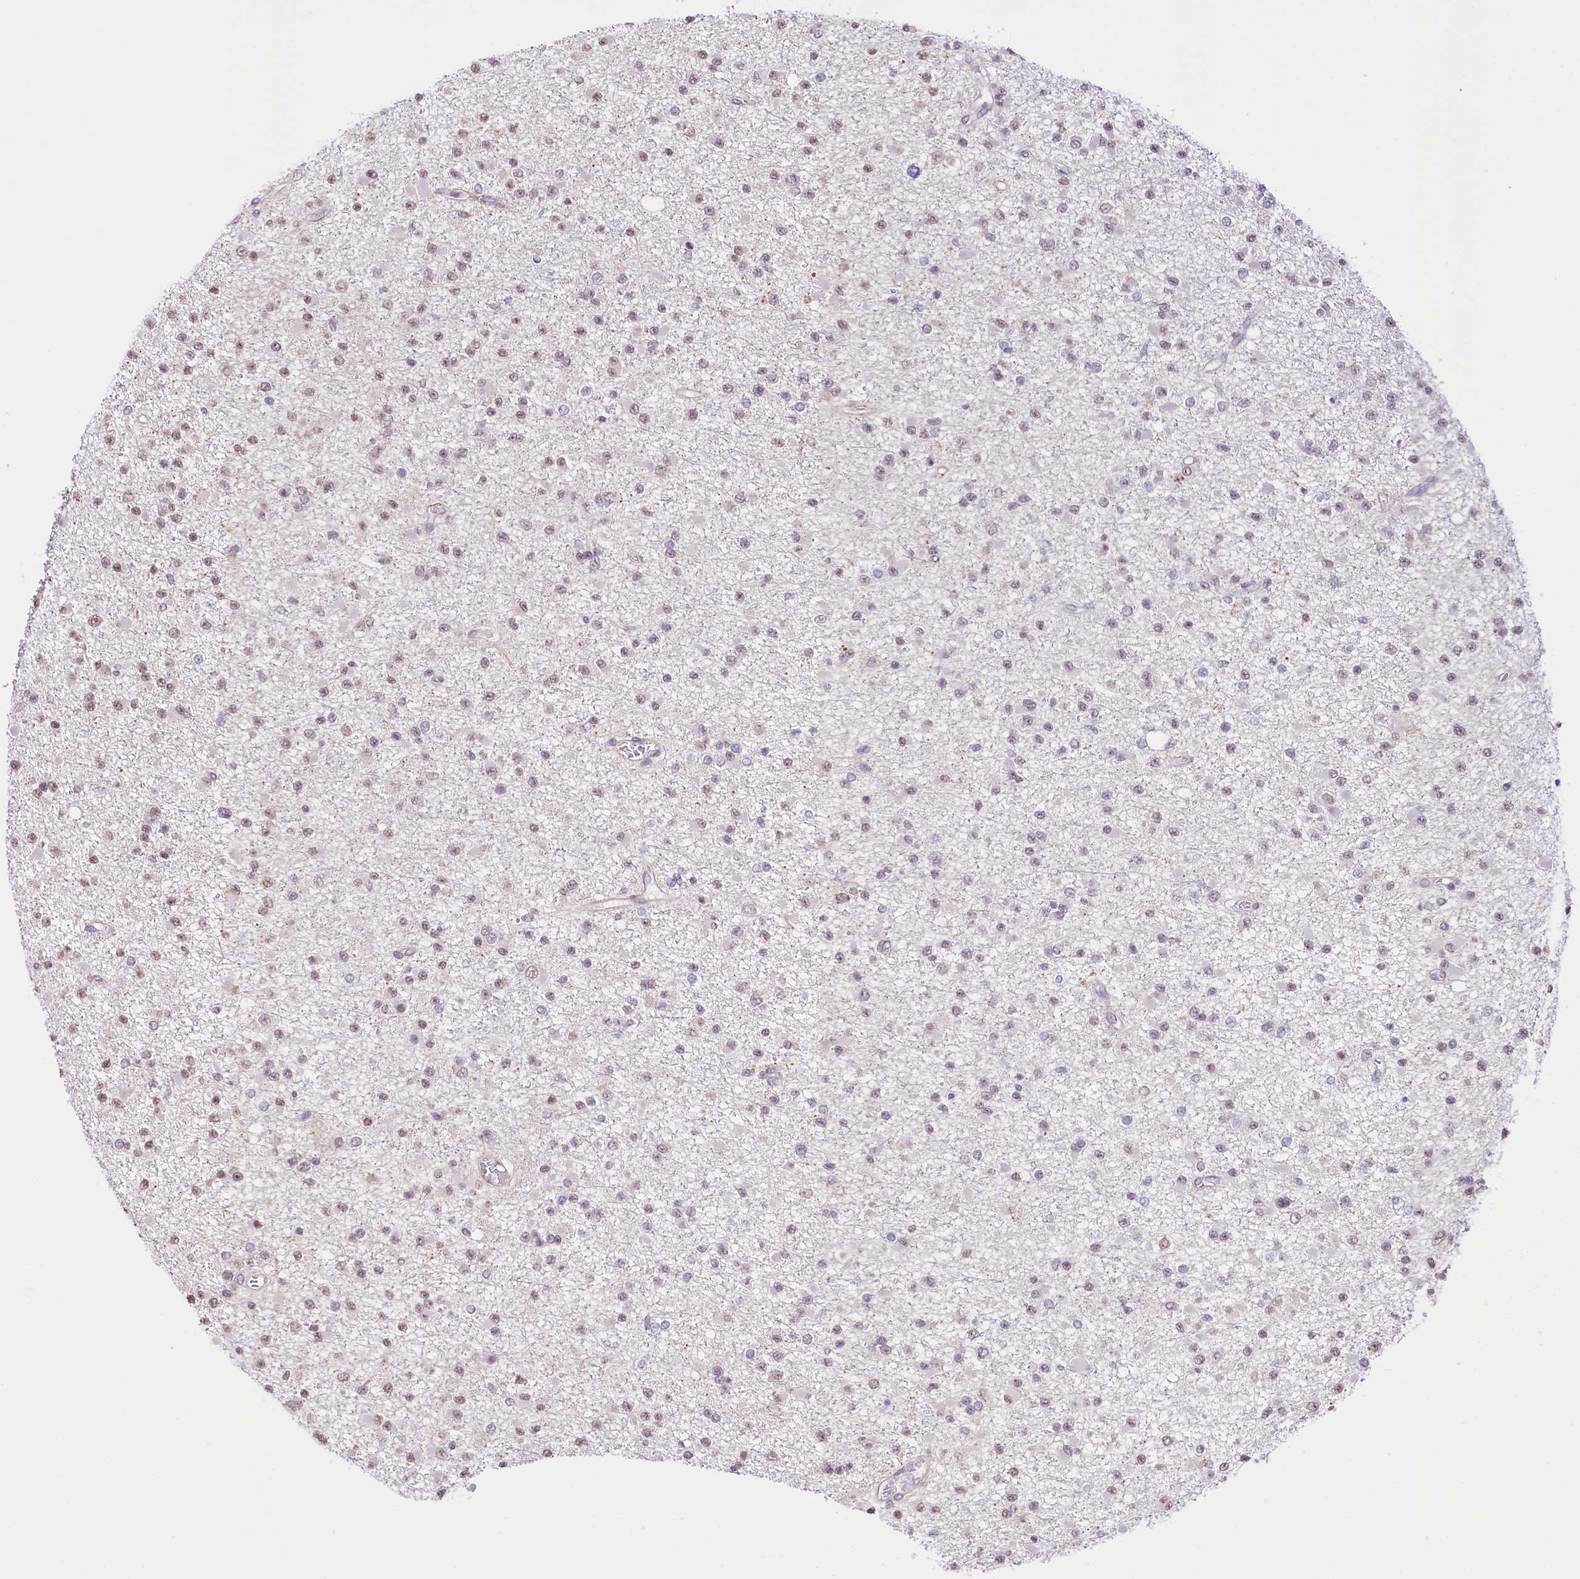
{"staining": {"intensity": "negative", "quantity": "none", "location": "none"}, "tissue": "glioma", "cell_type": "Tumor cells", "image_type": "cancer", "snomed": [{"axis": "morphology", "description": "Glioma, malignant, Low grade"}, {"axis": "topography", "description": "Brain"}], "caption": "Tumor cells are negative for protein expression in human low-grade glioma (malignant). Nuclei are stained in blue.", "gene": "ST7", "patient": {"sex": "female", "age": 22}}